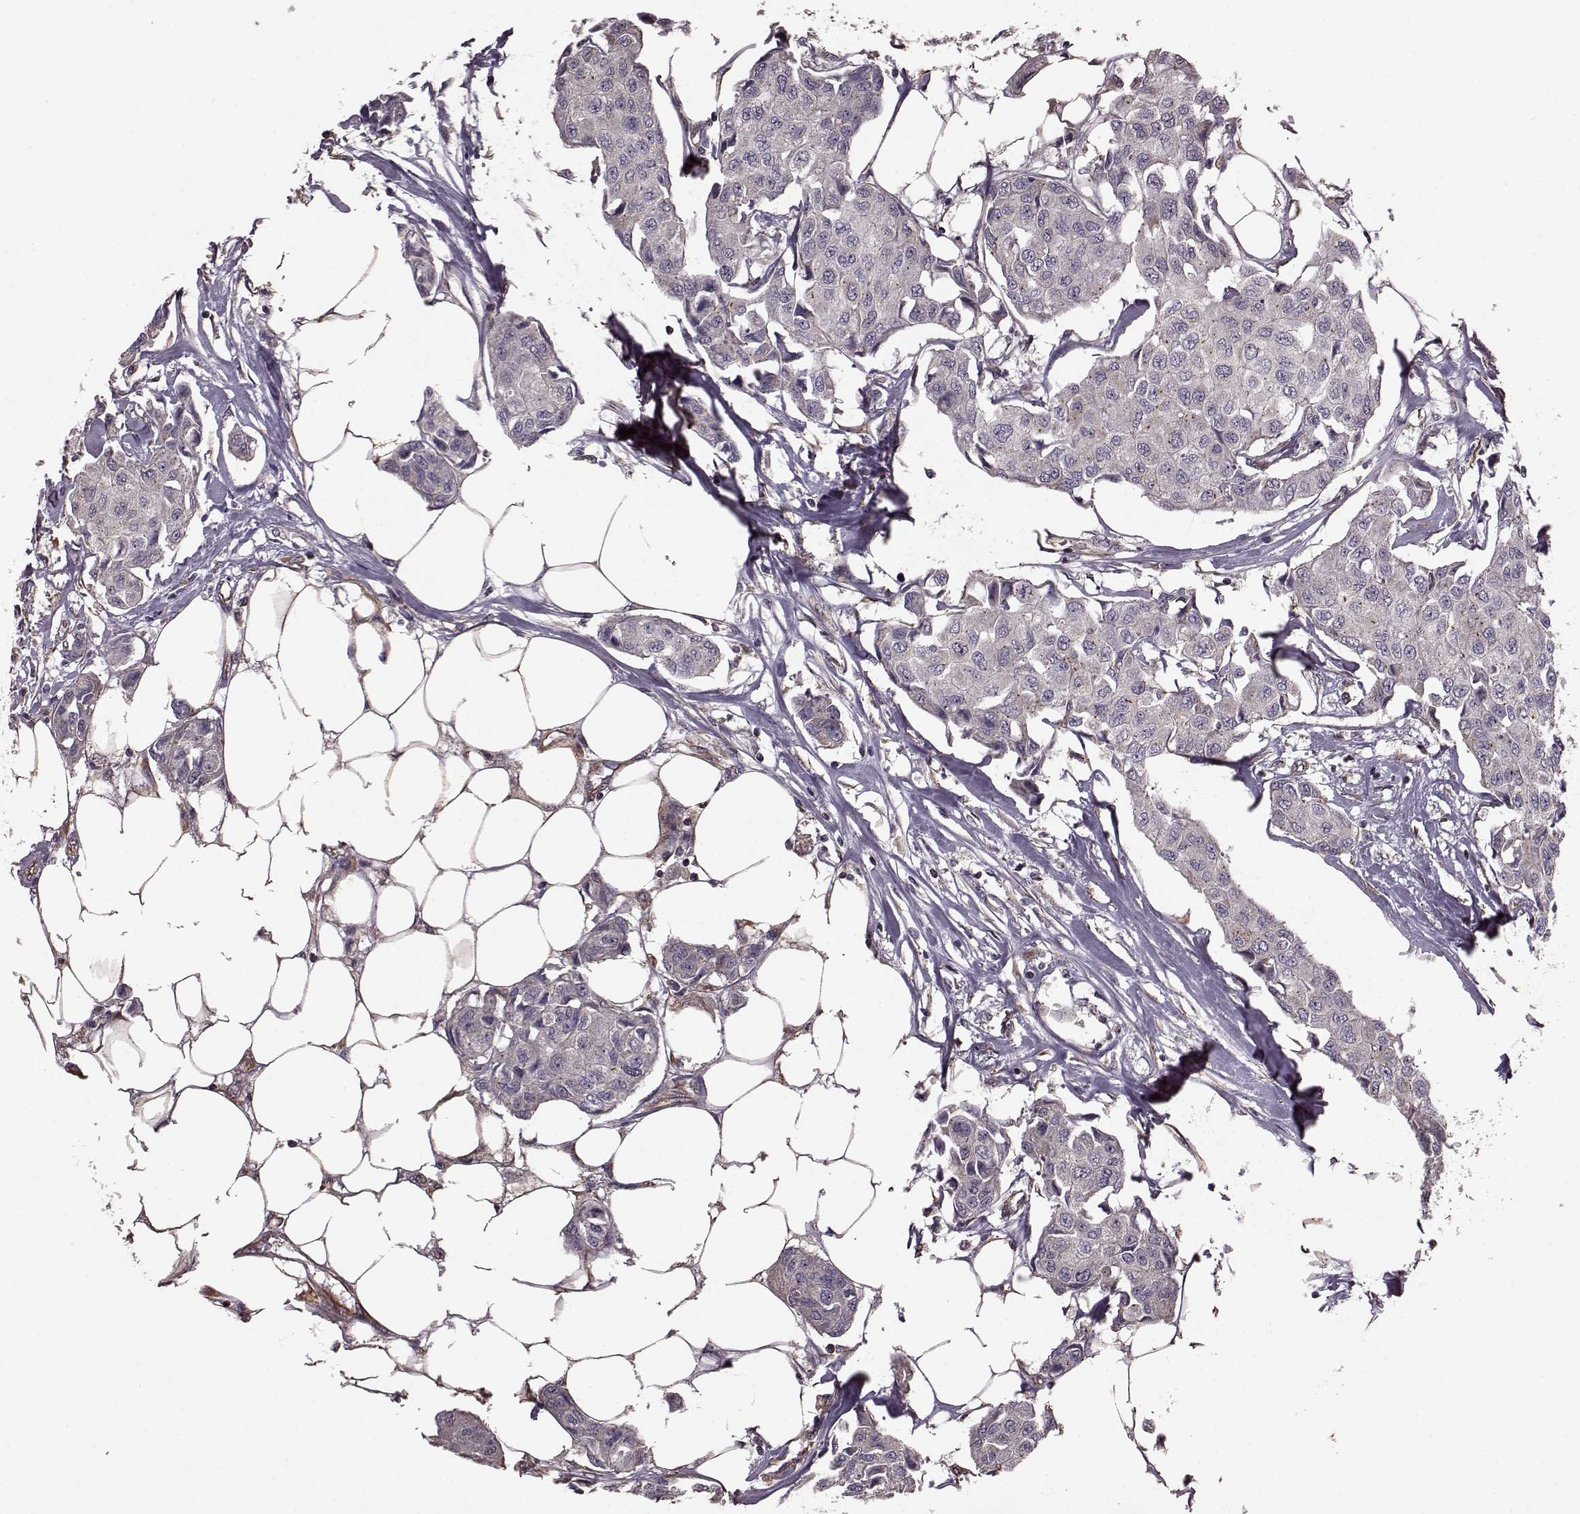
{"staining": {"intensity": "negative", "quantity": "none", "location": "none"}, "tissue": "breast cancer", "cell_type": "Tumor cells", "image_type": "cancer", "snomed": [{"axis": "morphology", "description": "Duct carcinoma"}, {"axis": "topography", "description": "Breast"}, {"axis": "topography", "description": "Lymph node"}], "caption": "Breast cancer stained for a protein using IHC exhibits no expression tumor cells.", "gene": "NTF3", "patient": {"sex": "female", "age": 80}}